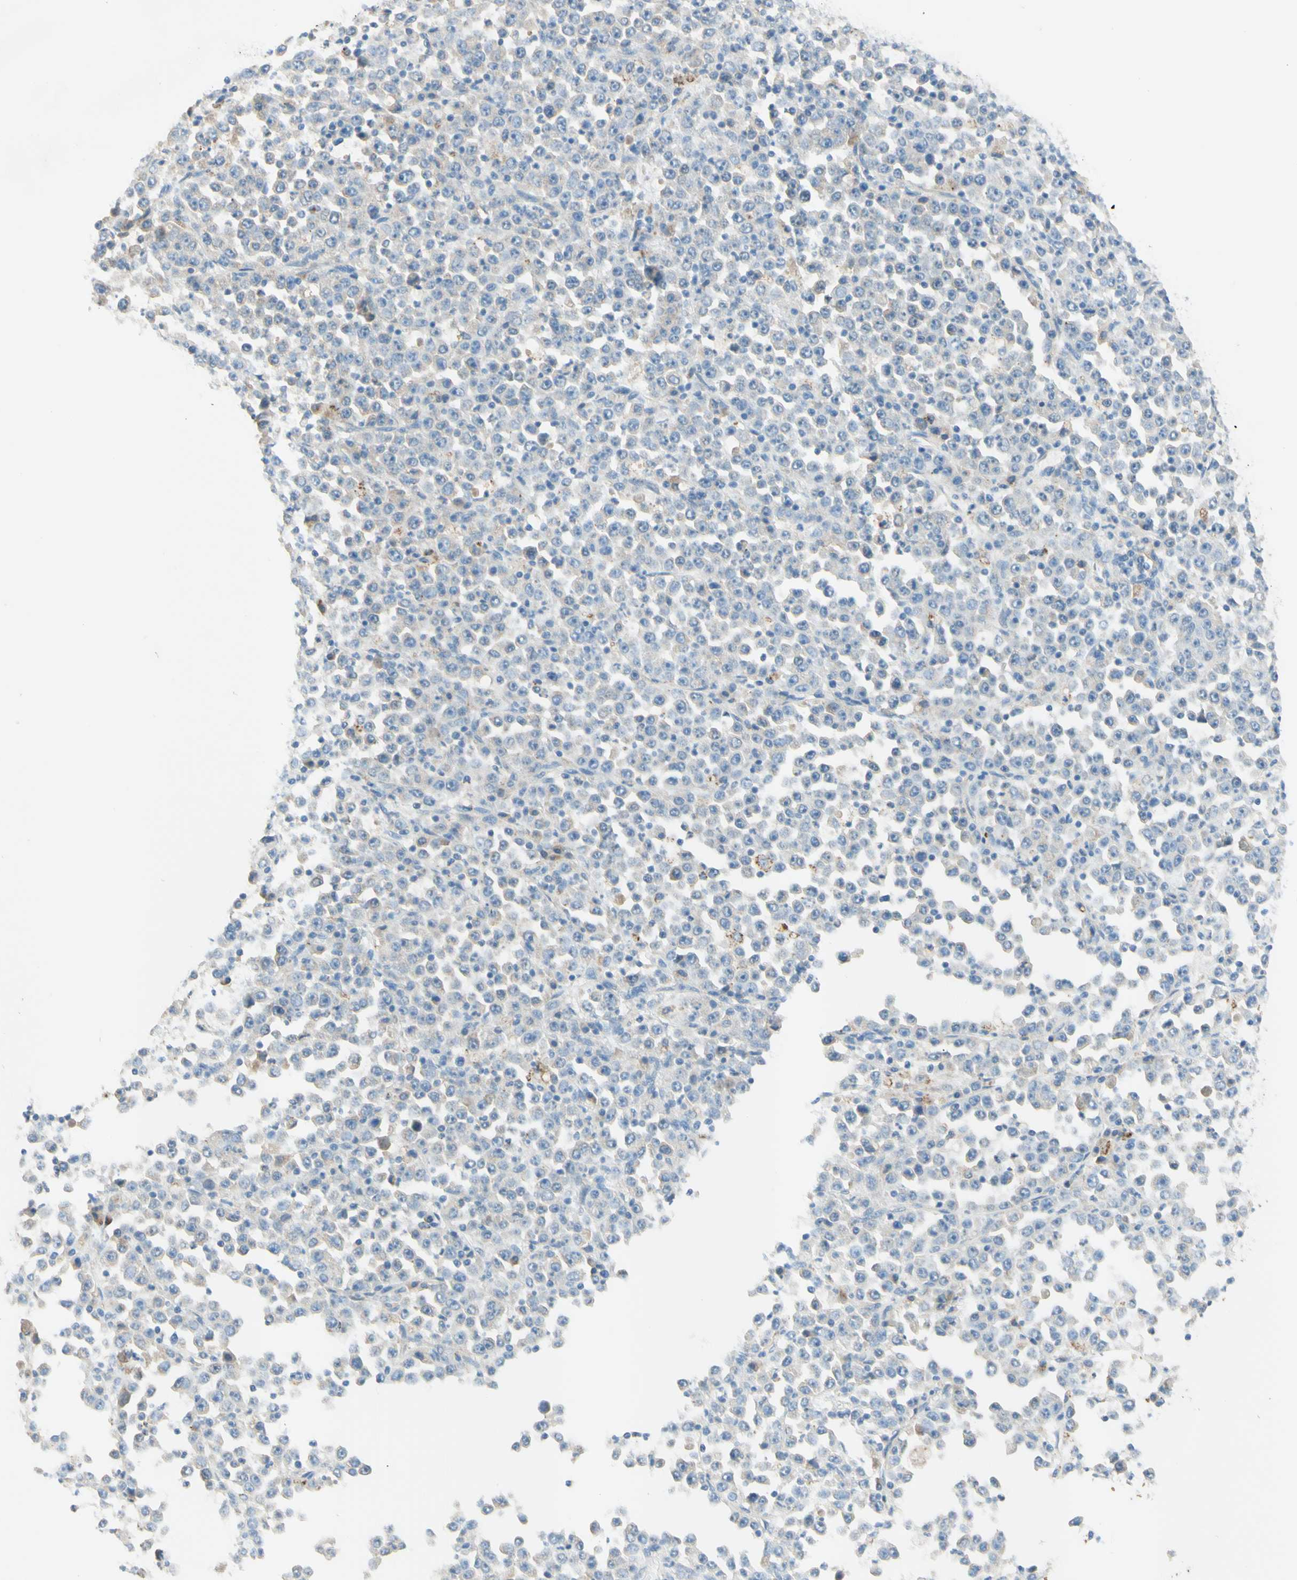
{"staining": {"intensity": "moderate", "quantity": "<25%", "location": "cytoplasmic/membranous"}, "tissue": "stomach cancer", "cell_type": "Tumor cells", "image_type": "cancer", "snomed": [{"axis": "morphology", "description": "Normal tissue, NOS"}, {"axis": "morphology", "description": "Adenocarcinoma, NOS"}, {"axis": "topography", "description": "Stomach, upper"}, {"axis": "topography", "description": "Stomach"}], "caption": "A brown stain labels moderate cytoplasmic/membranous positivity of a protein in human stomach cancer tumor cells.", "gene": "ARMC10", "patient": {"sex": "male", "age": 59}}